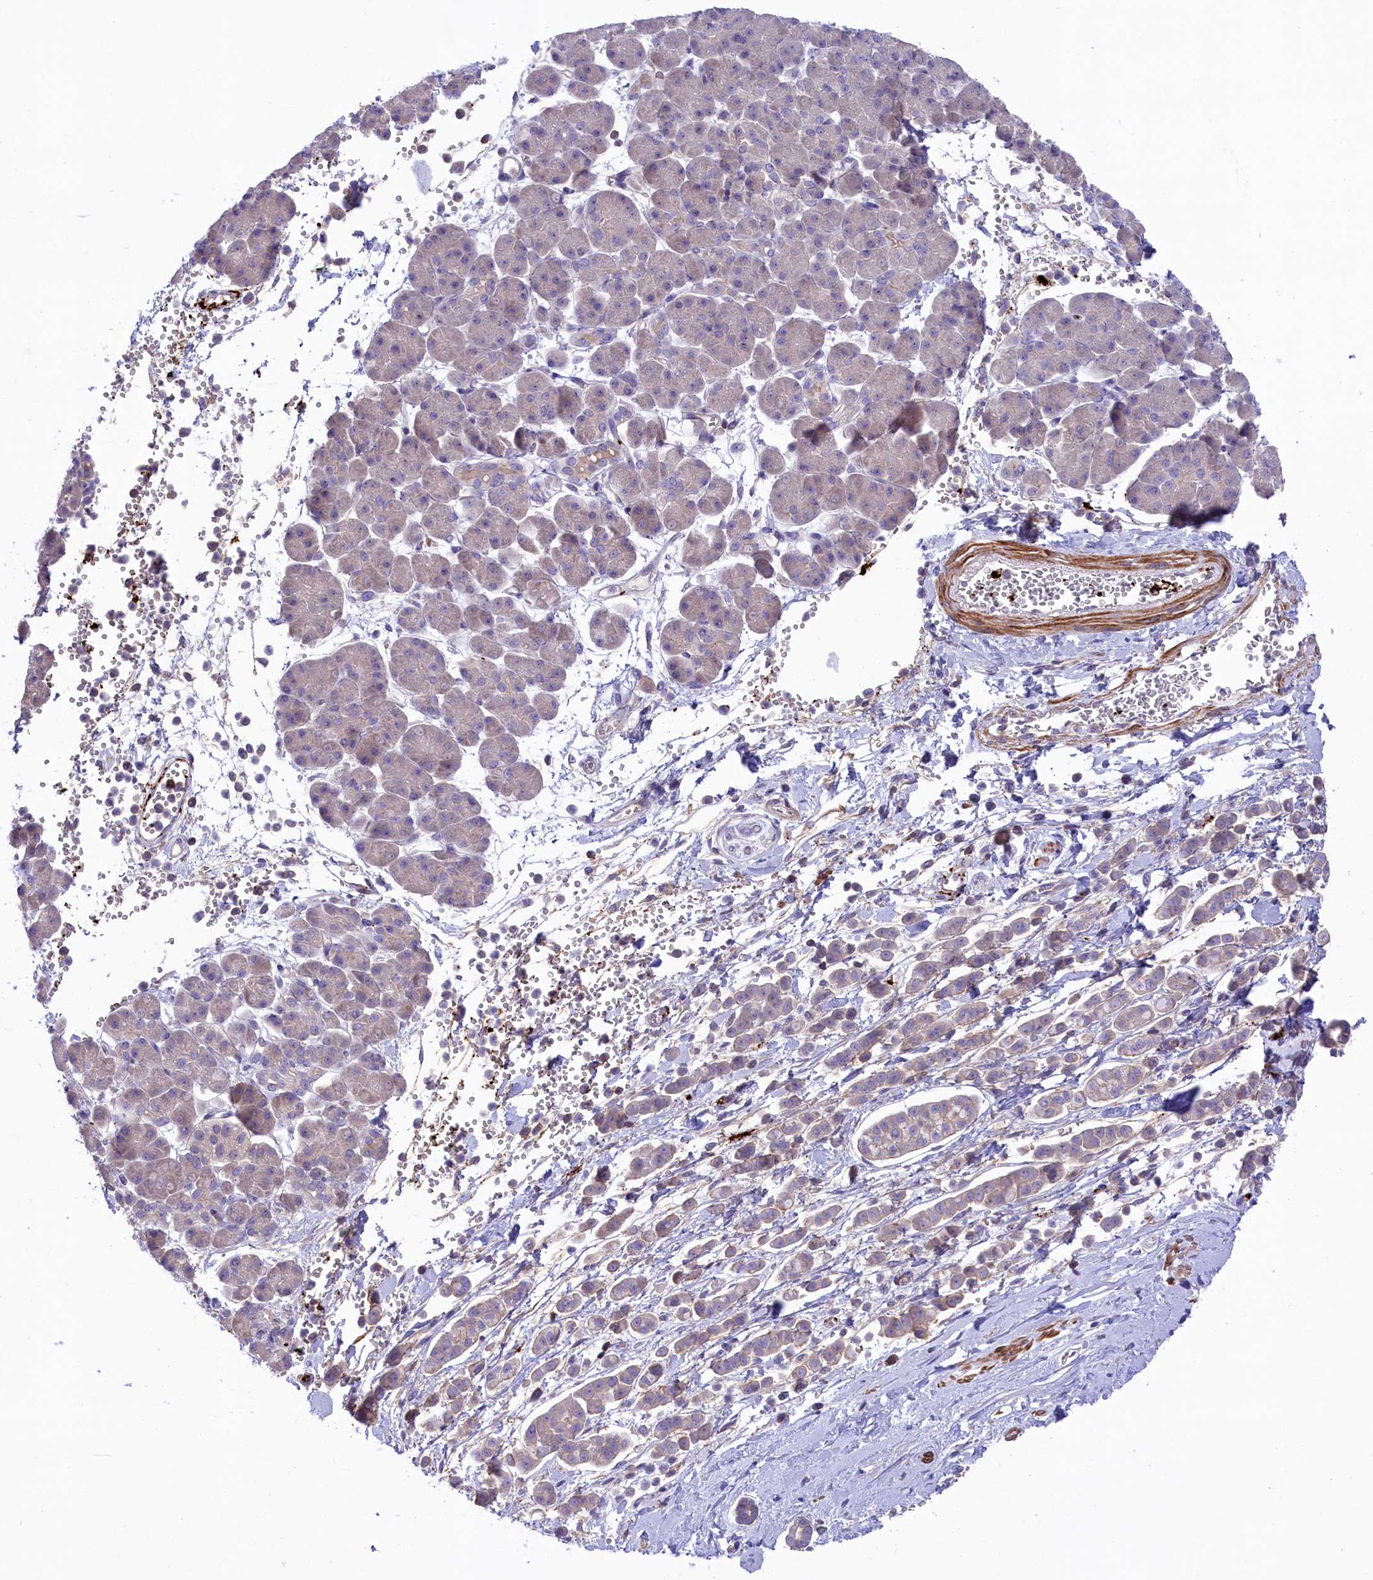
{"staining": {"intensity": "weak", "quantity": ">75%", "location": "cytoplasmic/membranous"}, "tissue": "pancreatic cancer", "cell_type": "Tumor cells", "image_type": "cancer", "snomed": [{"axis": "morphology", "description": "Normal tissue, NOS"}, {"axis": "morphology", "description": "Adenocarcinoma, NOS"}, {"axis": "topography", "description": "Pancreas"}], "caption": "The image reveals a brown stain indicating the presence of a protein in the cytoplasmic/membranous of tumor cells in pancreatic cancer.", "gene": "HEATR3", "patient": {"sex": "female", "age": 64}}